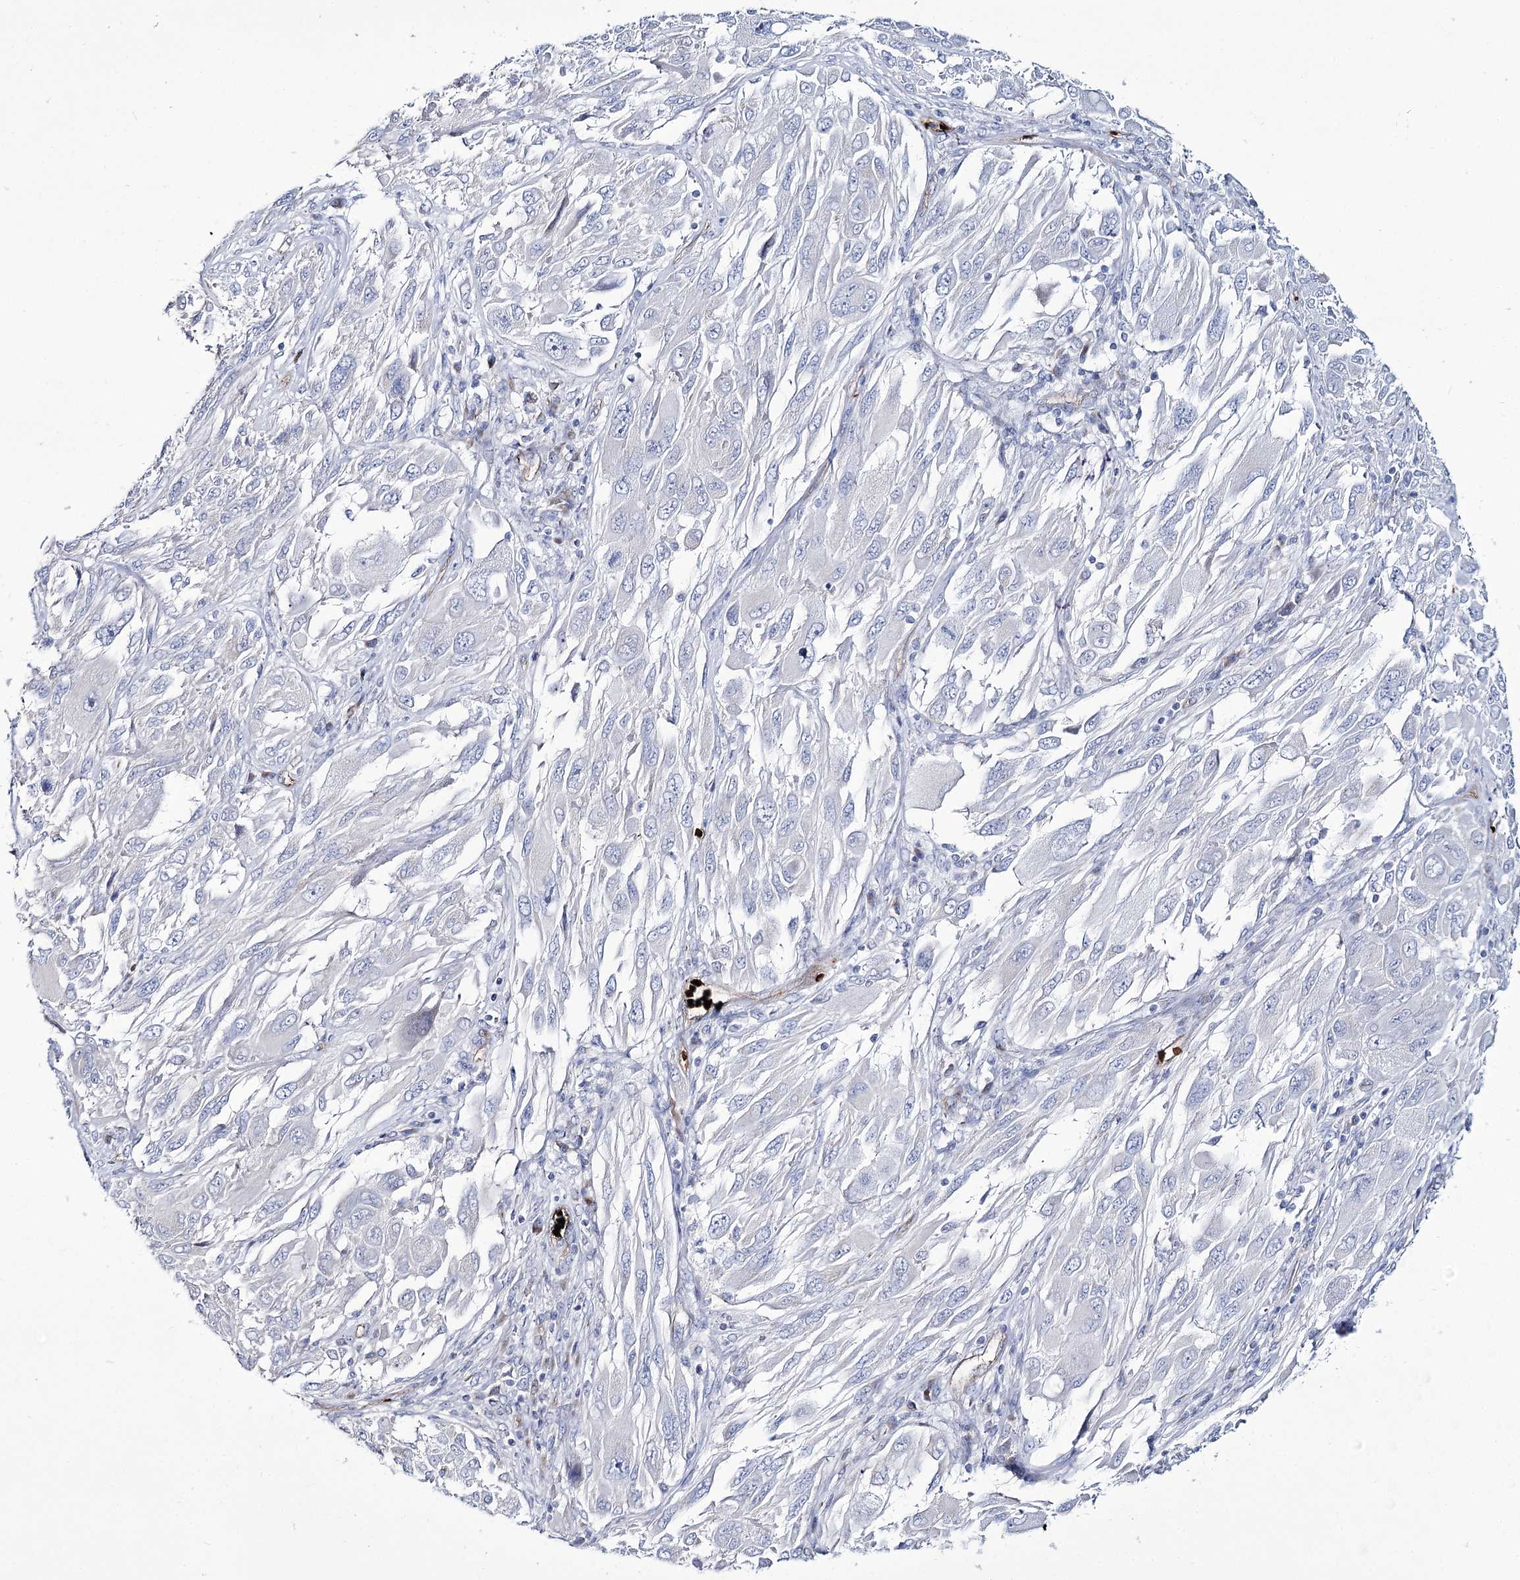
{"staining": {"intensity": "negative", "quantity": "none", "location": "none"}, "tissue": "melanoma", "cell_type": "Tumor cells", "image_type": "cancer", "snomed": [{"axis": "morphology", "description": "Malignant melanoma, NOS"}, {"axis": "topography", "description": "Skin"}], "caption": "Human melanoma stained for a protein using IHC displays no staining in tumor cells.", "gene": "GBF1", "patient": {"sex": "female", "age": 91}}